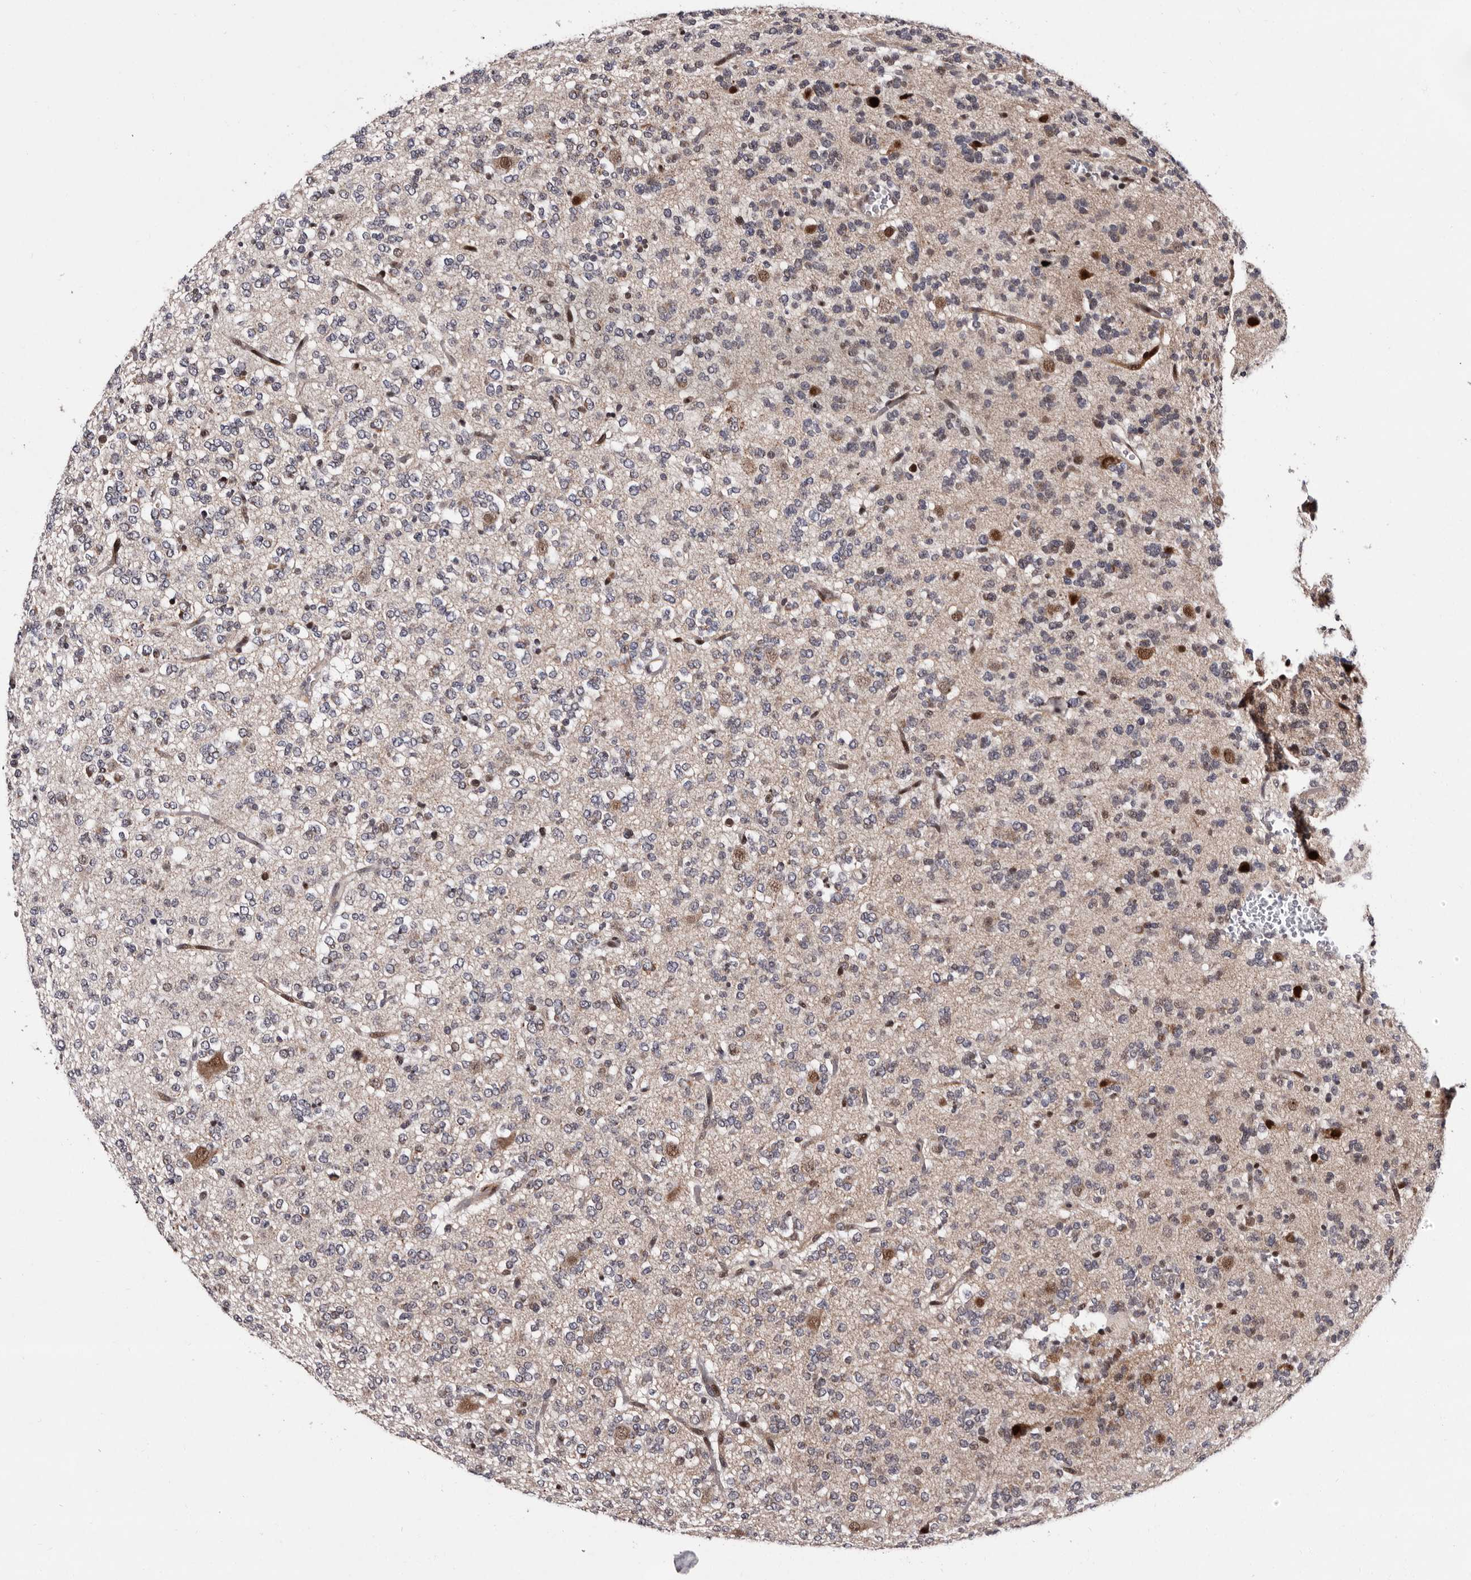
{"staining": {"intensity": "weak", "quantity": "<25%", "location": "cytoplasmic/membranous"}, "tissue": "glioma", "cell_type": "Tumor cells", "image_type": "cancer", "snomed": [{"axis": "morphology", "description": "Glioma, malignant, Low grade"}, {"axis": "topography", "description": "Brain"}], "caption": "The histopathology image exhibits no staining of tumor cells in glioma.", "gene": "TNKS", "patient": {"sex": "male", "age": 38}}